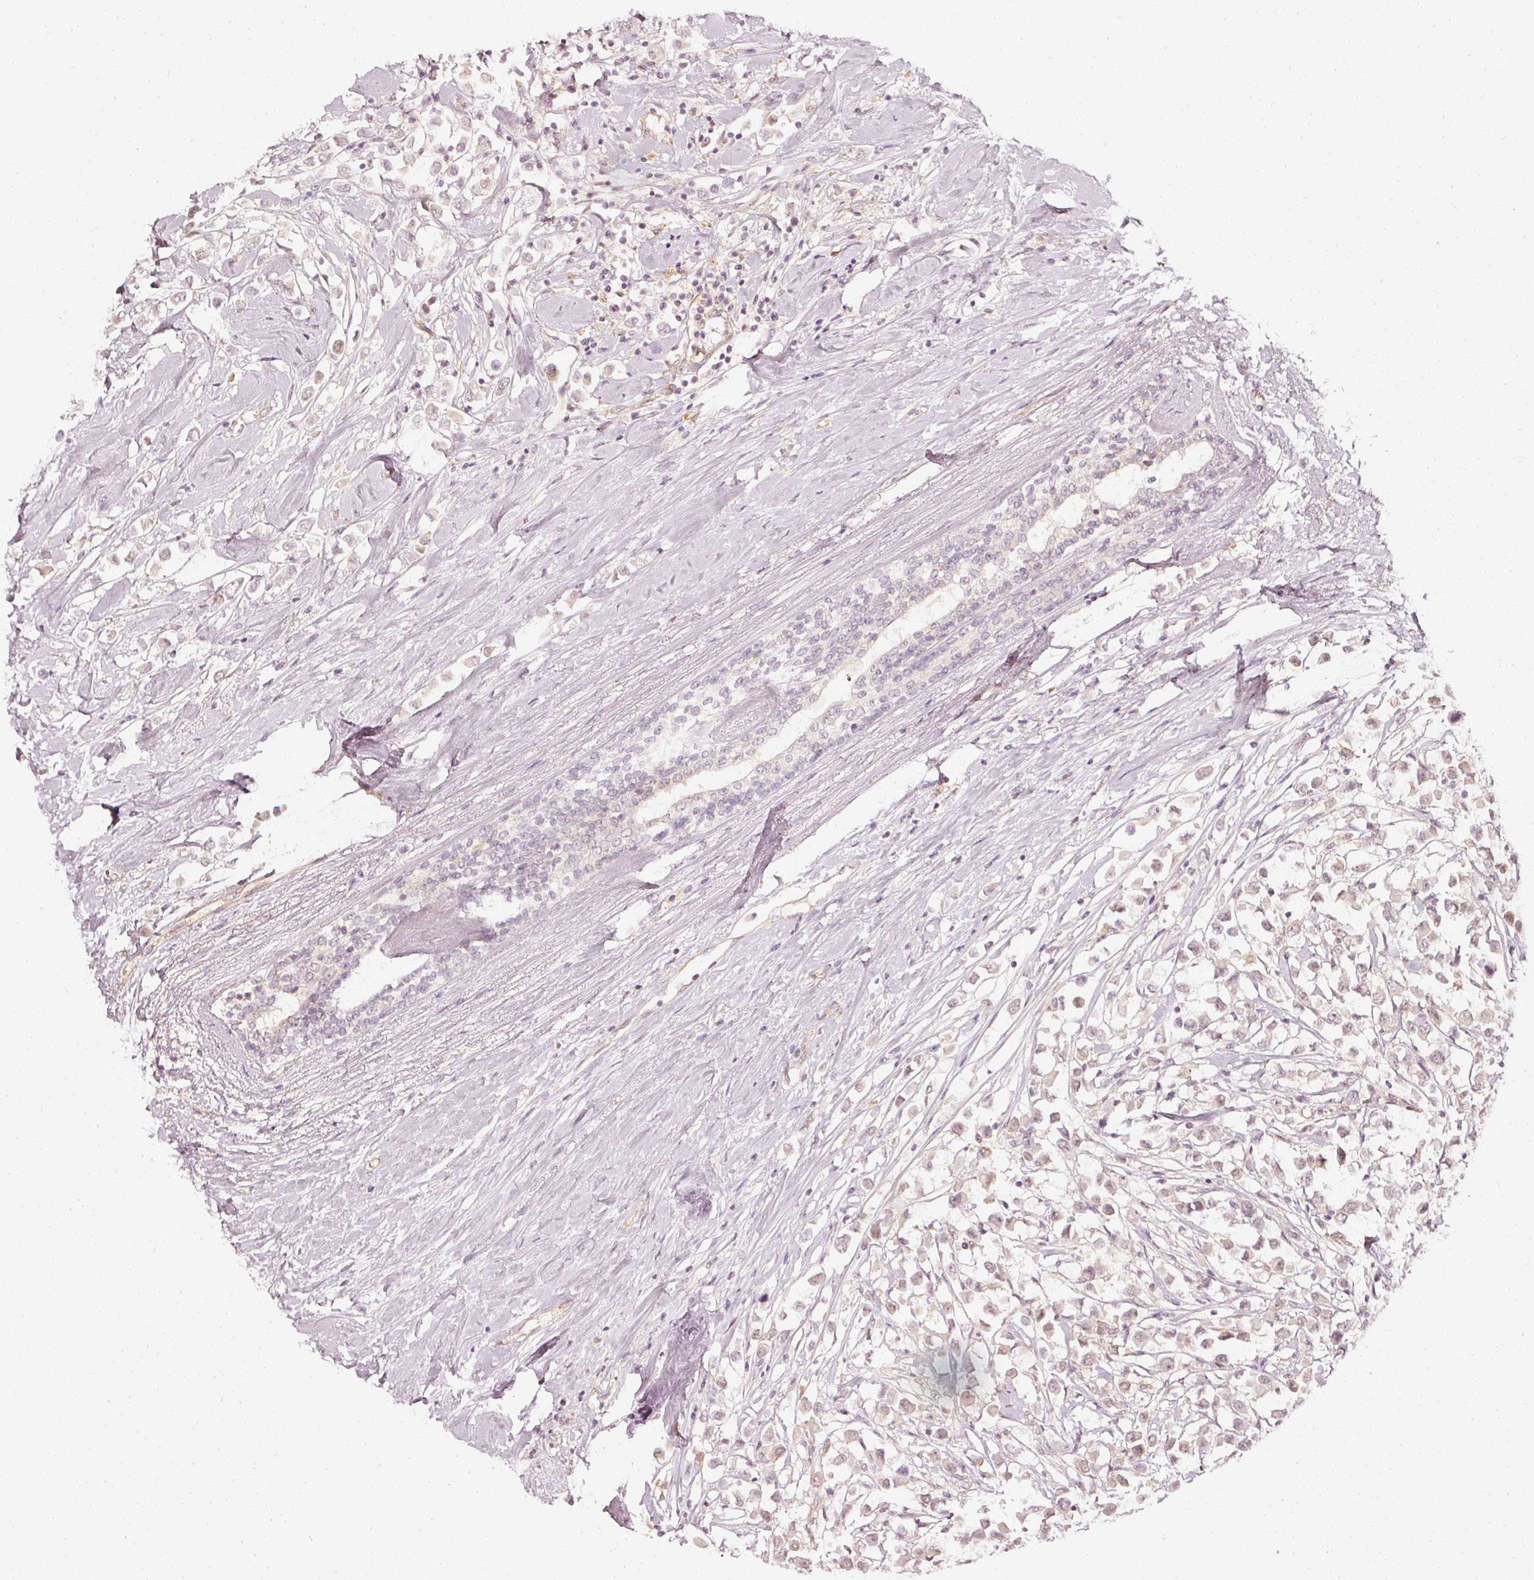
{"staining": {"intensity": "negative", "quantity": "none", "location": "none"}, "tissue": "breast cancer", "cell_type": "Tumor cells", "image_type": "cancer", "snomed": [{"axis": "morphology", "description": "Duct carcinoma"}, {"axis": "topography", "description": "Breast"}], "caption": "Image shows no significant protein expression in tumor cells of breast cancer (invasive ductal carcinoma).", "gene": "DRD2", "patient": {"sex": "female", "age": 61}}